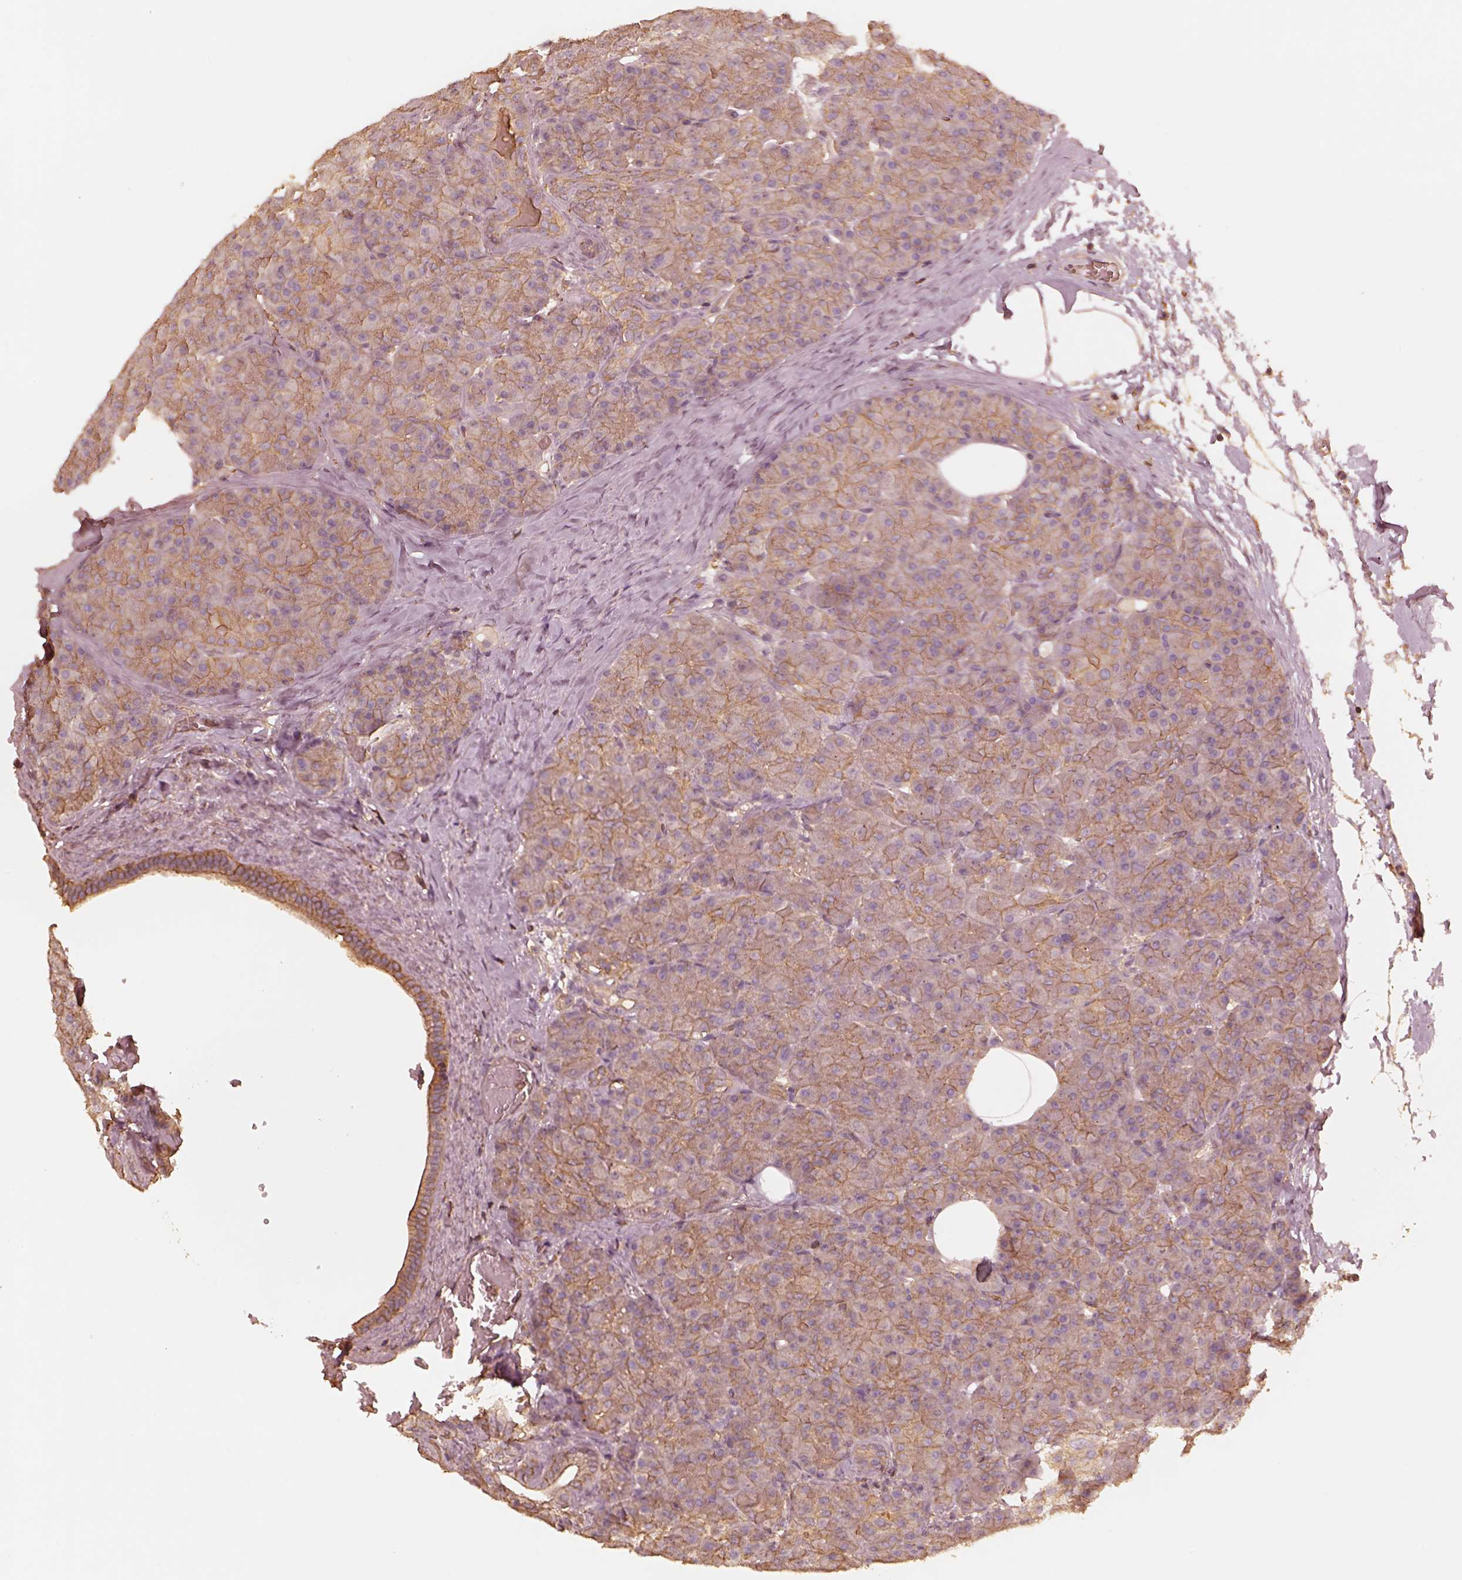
{"staining": {"intensity": "moderate", "quantity": ">75%", "location": "cytoplasmic/membranous"}, "tissue": "pancreas", "cell_type": "Exocrine glandular cells", "image_type": "normal", "snomed": [{"axis": "morphology", "description": "Normal tissue, NOS"}, {"axis": "topography", "description": "Pancreas"}], "caption": "Immunohistochemical staining of normal human pancreas displays >75% levels of moderate cytoplasmic/membranous protein expression in about >75% of exocrine glandular cells. Immunohistochemistry (ihc) stains the protein of interest in brown and the nuclei are stained blue.", "gene": "WDR7", "patient": {"sex": "male", "age": 57}}